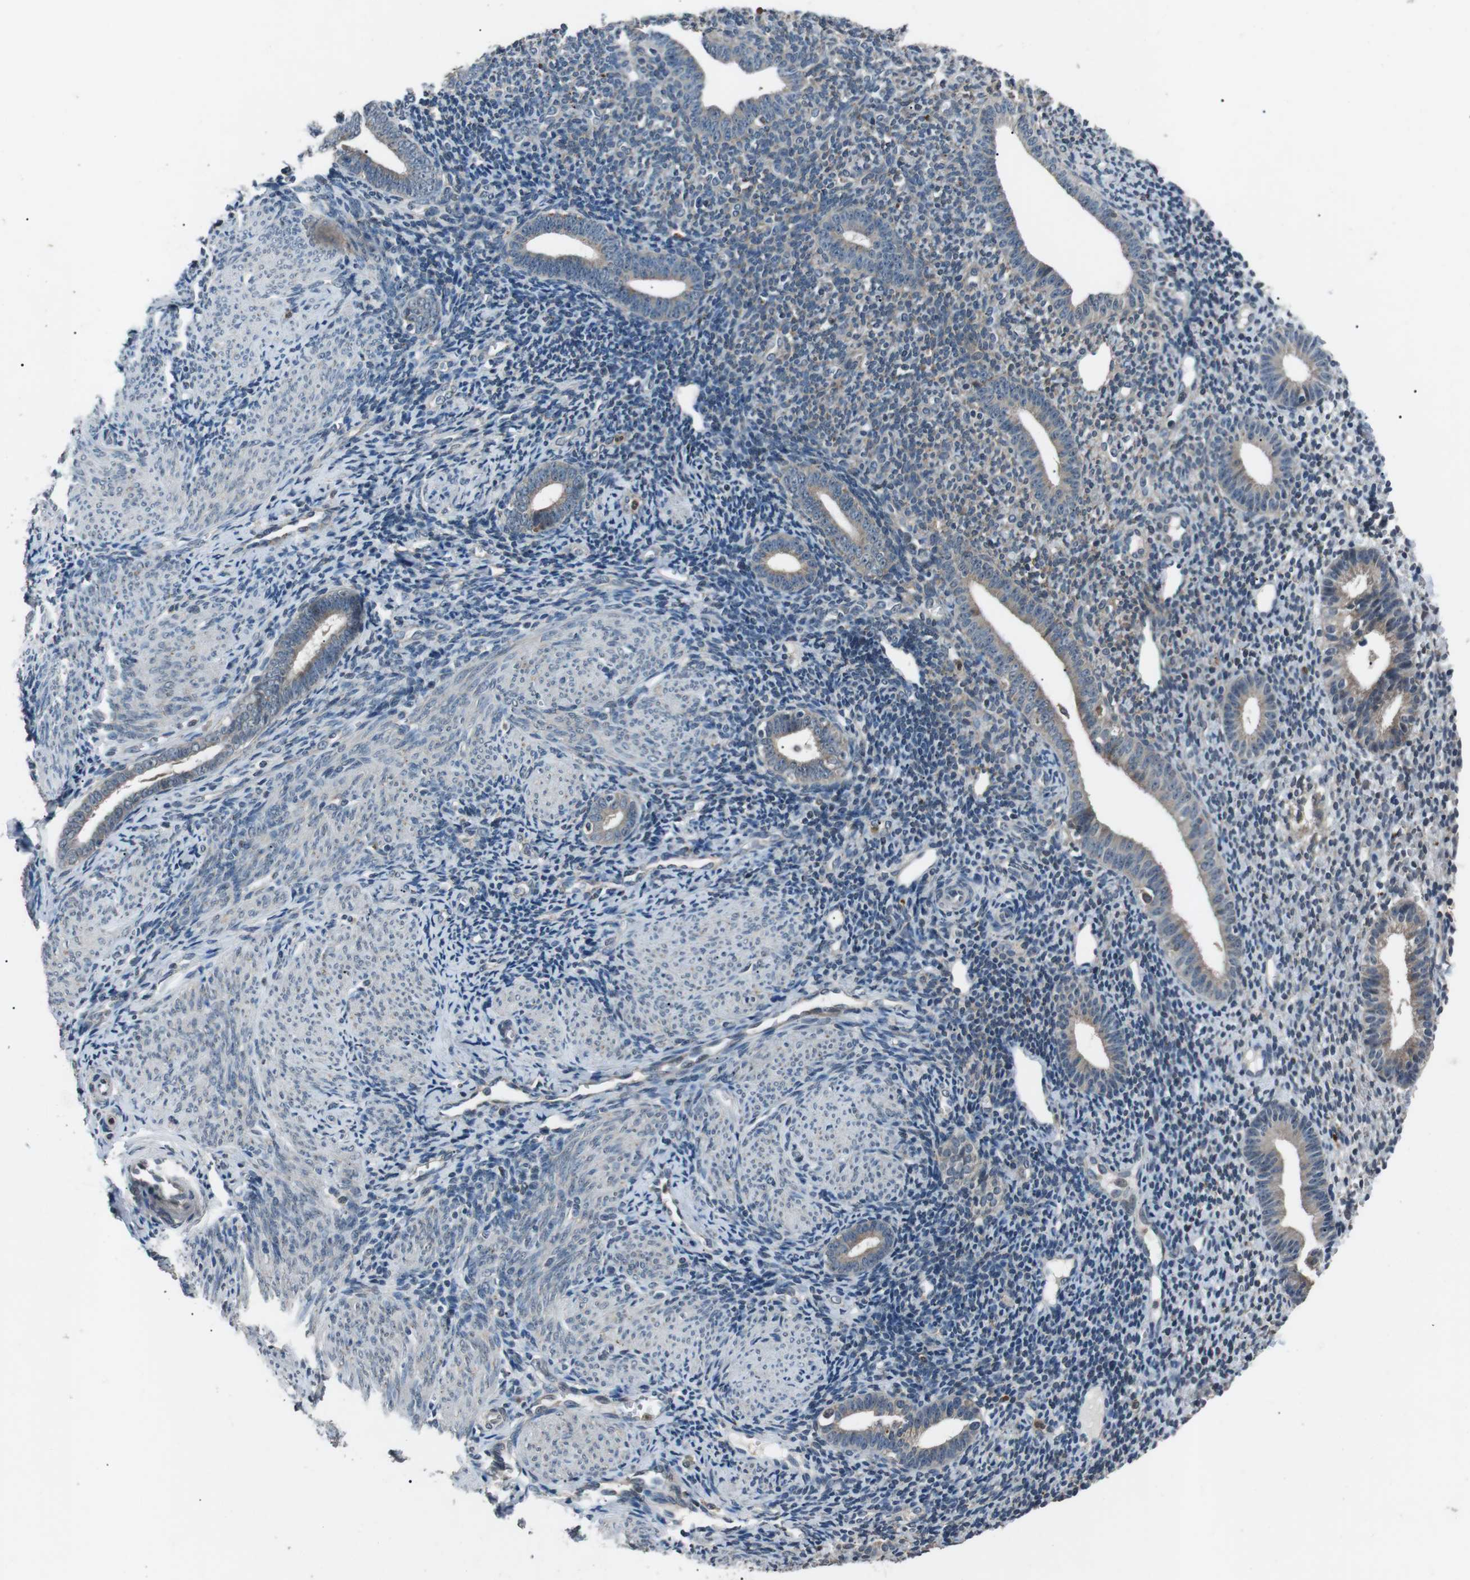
{"staining": {"intensity": "negative", "quantity": "none", "location": "none"}, "tissue": "endometrium", "cell_type": "Cells in endometrial stroma", "image_type": "normal", "snomed": [{"axis": "morphology", "description": "Normal tissue, NOS"}, {"axis": "topography", "description": "Endometrium"}], "caption": "A high-resolution histopathology image shows immunohistochemistry staining of unremarkable endometrium, which demonstrates no significant positivity in cells in endometrial stroma. Brightfield microscopy of immunohistochemistry stained with DAB (3,3'-diaminobenzidine) (brown) and hematoxylin (blue), captured at high magnification.", "gene": "NEK7", "patient": {"sex": "female", "age": 50}}